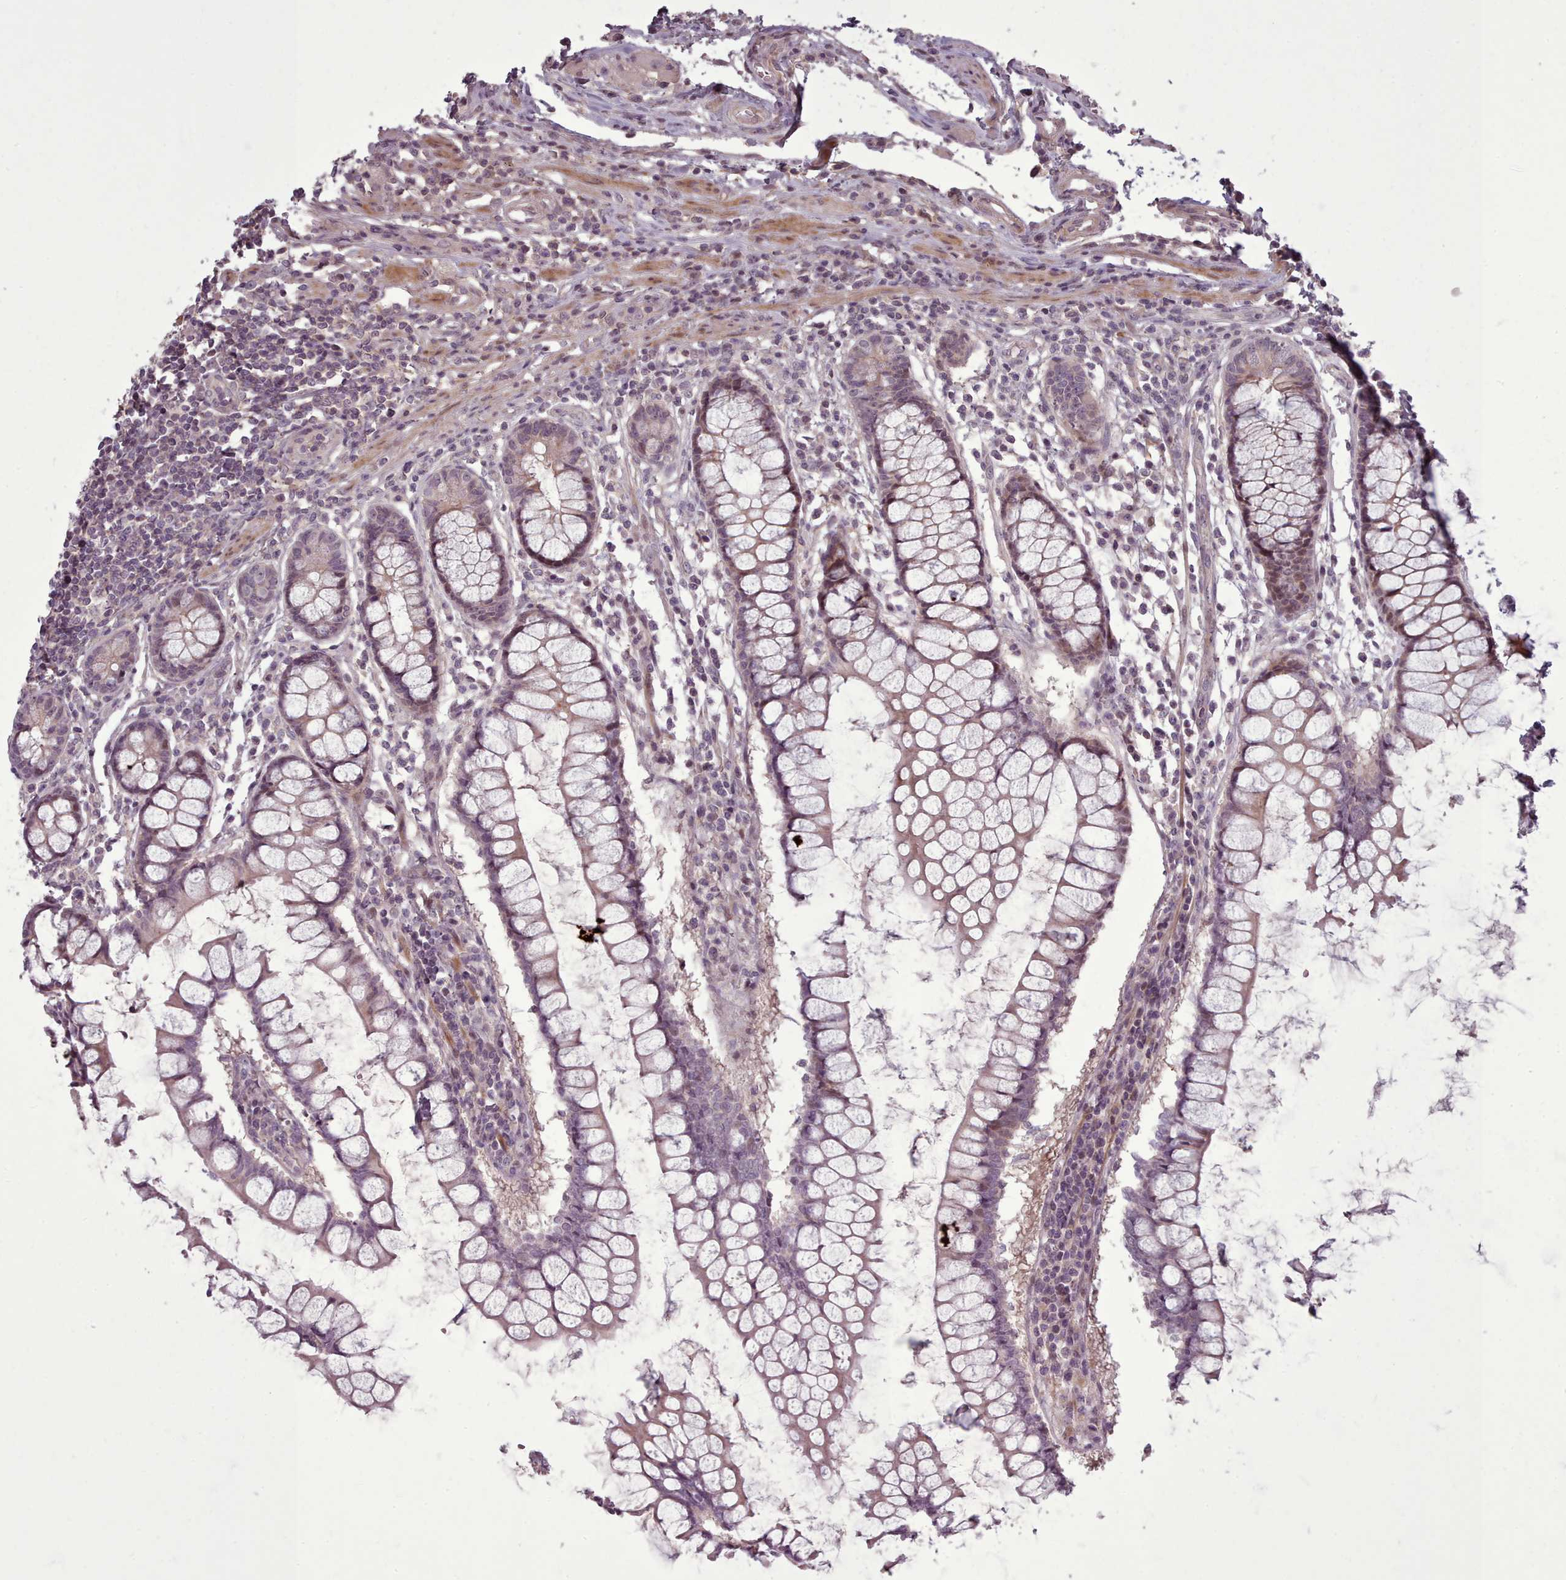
{"staining": {"intensity": "weak", "quantity": ">75%", "location": "cytoplasmic/membranous"}, "tissue": "colon", "cell_type": "Endothelial cells", "image_type": "normal", "snomed": [{"axis": "morphology", "description": "Normal tissue, NOS"}, {"axis": "morphology", "description": "Adenocarcinoma, NOS"}, {"axis": "topography", "description": "Colon"}], "caption": "This photomicrograph reveals IHC staining of benign human colon, with low weak cytoplasmic/membranous positivity in approximately >75% of endothelial cells.", "gene": "LEFTY1", "patient": {"sex": "female", "age": 55}}